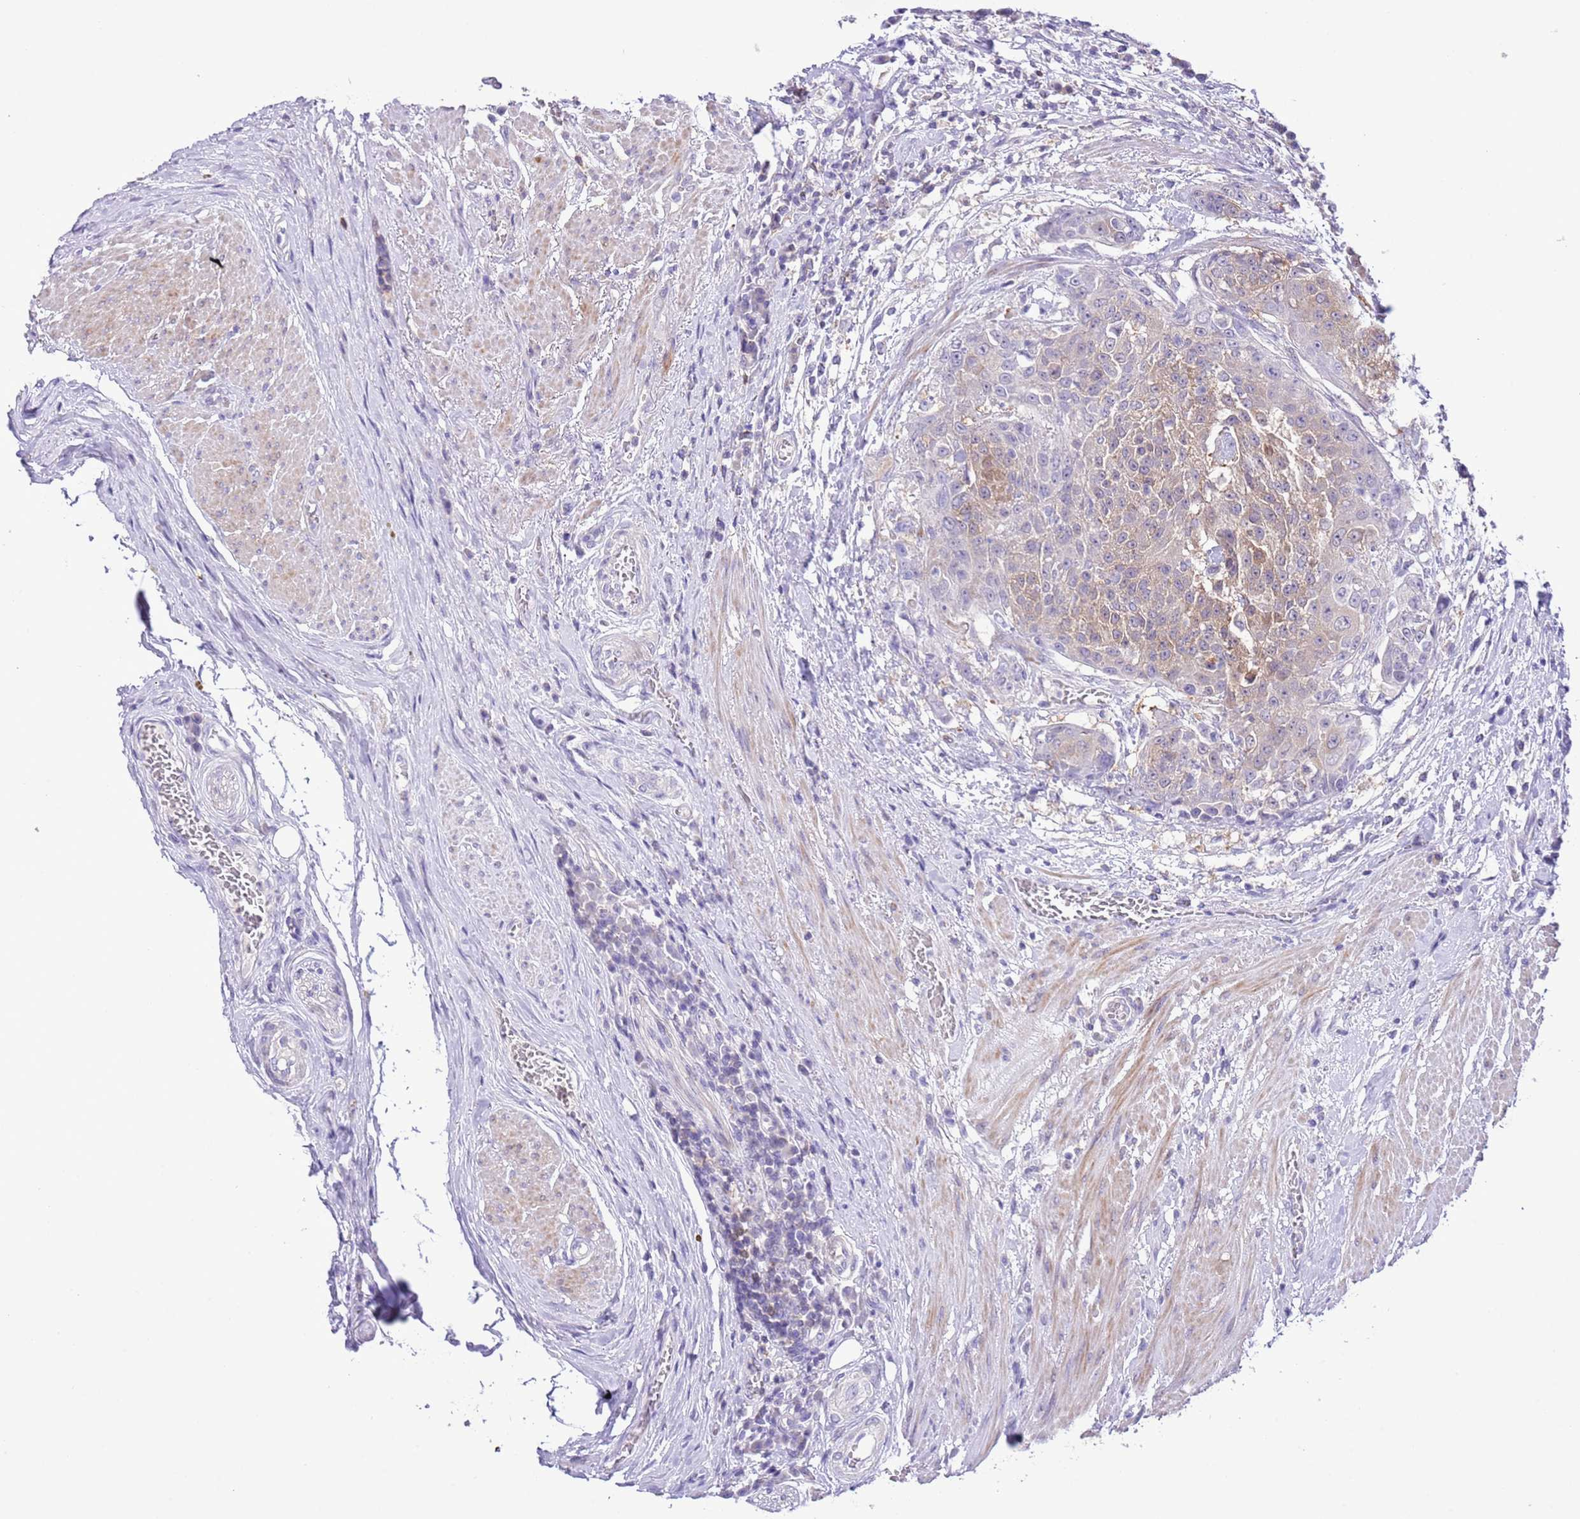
{"staining": {"intensity": "moderate", "quantity": "<25%", "location": "cytoplasmic/membranous"}, "tissue": "urothelial cancer", "cell_type": "Tumor cells", "image_type": "cancer", "snomed": [{"axis": "morphology", "description": "Urothelial carcinoma, High grade"}, {"axis": "topography", "description": "Urinary bladder"}], "caption": "Tumor cells reveal moderate cytoplasmic/membranous staining in about <25% of cells in high-grade urothelial carcinoma.", "gene": "PRR32", "patient": {"sex": "female", "age": 63}}